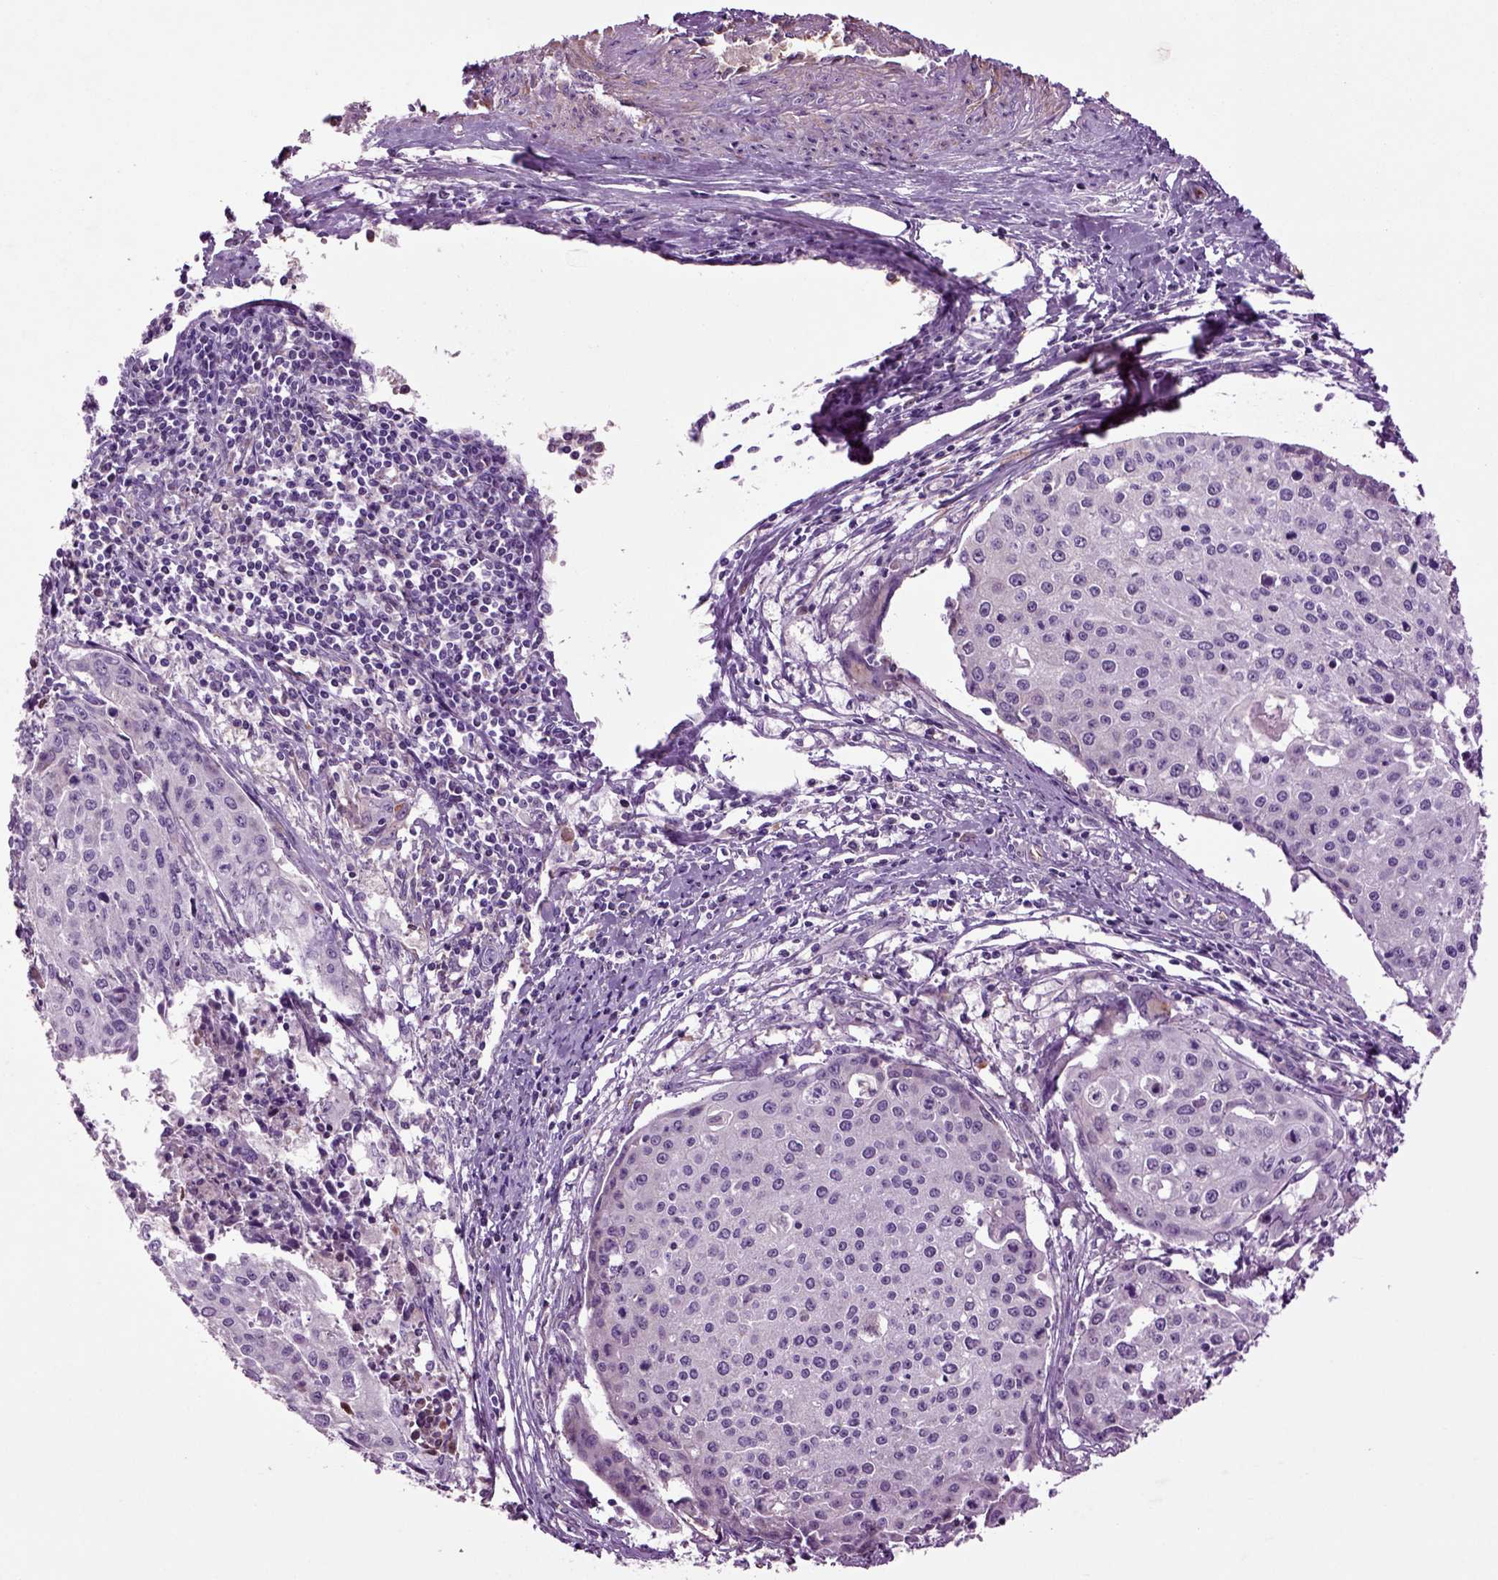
{"staining": {"intensity": "negative", "quantity": "none", "location": "none"}, "tissue": "cervical cancer", "cell_type": "Tumor cells", "image_type": "cancer", "snomed": [{"axis": "morphology", "description": "Squamous cell carcinoma, NOS"}, {"axis": "topography", "description": "Cervix"}], "caption": "DAB (3,3'-diaminobenzidine) immunohistochemical staining of human squamous cell carcinoma (cervical) reveals no significant staining in tumor cells.", "gene": "SPON1", "patient": {"sex": "female", "age": 38}}